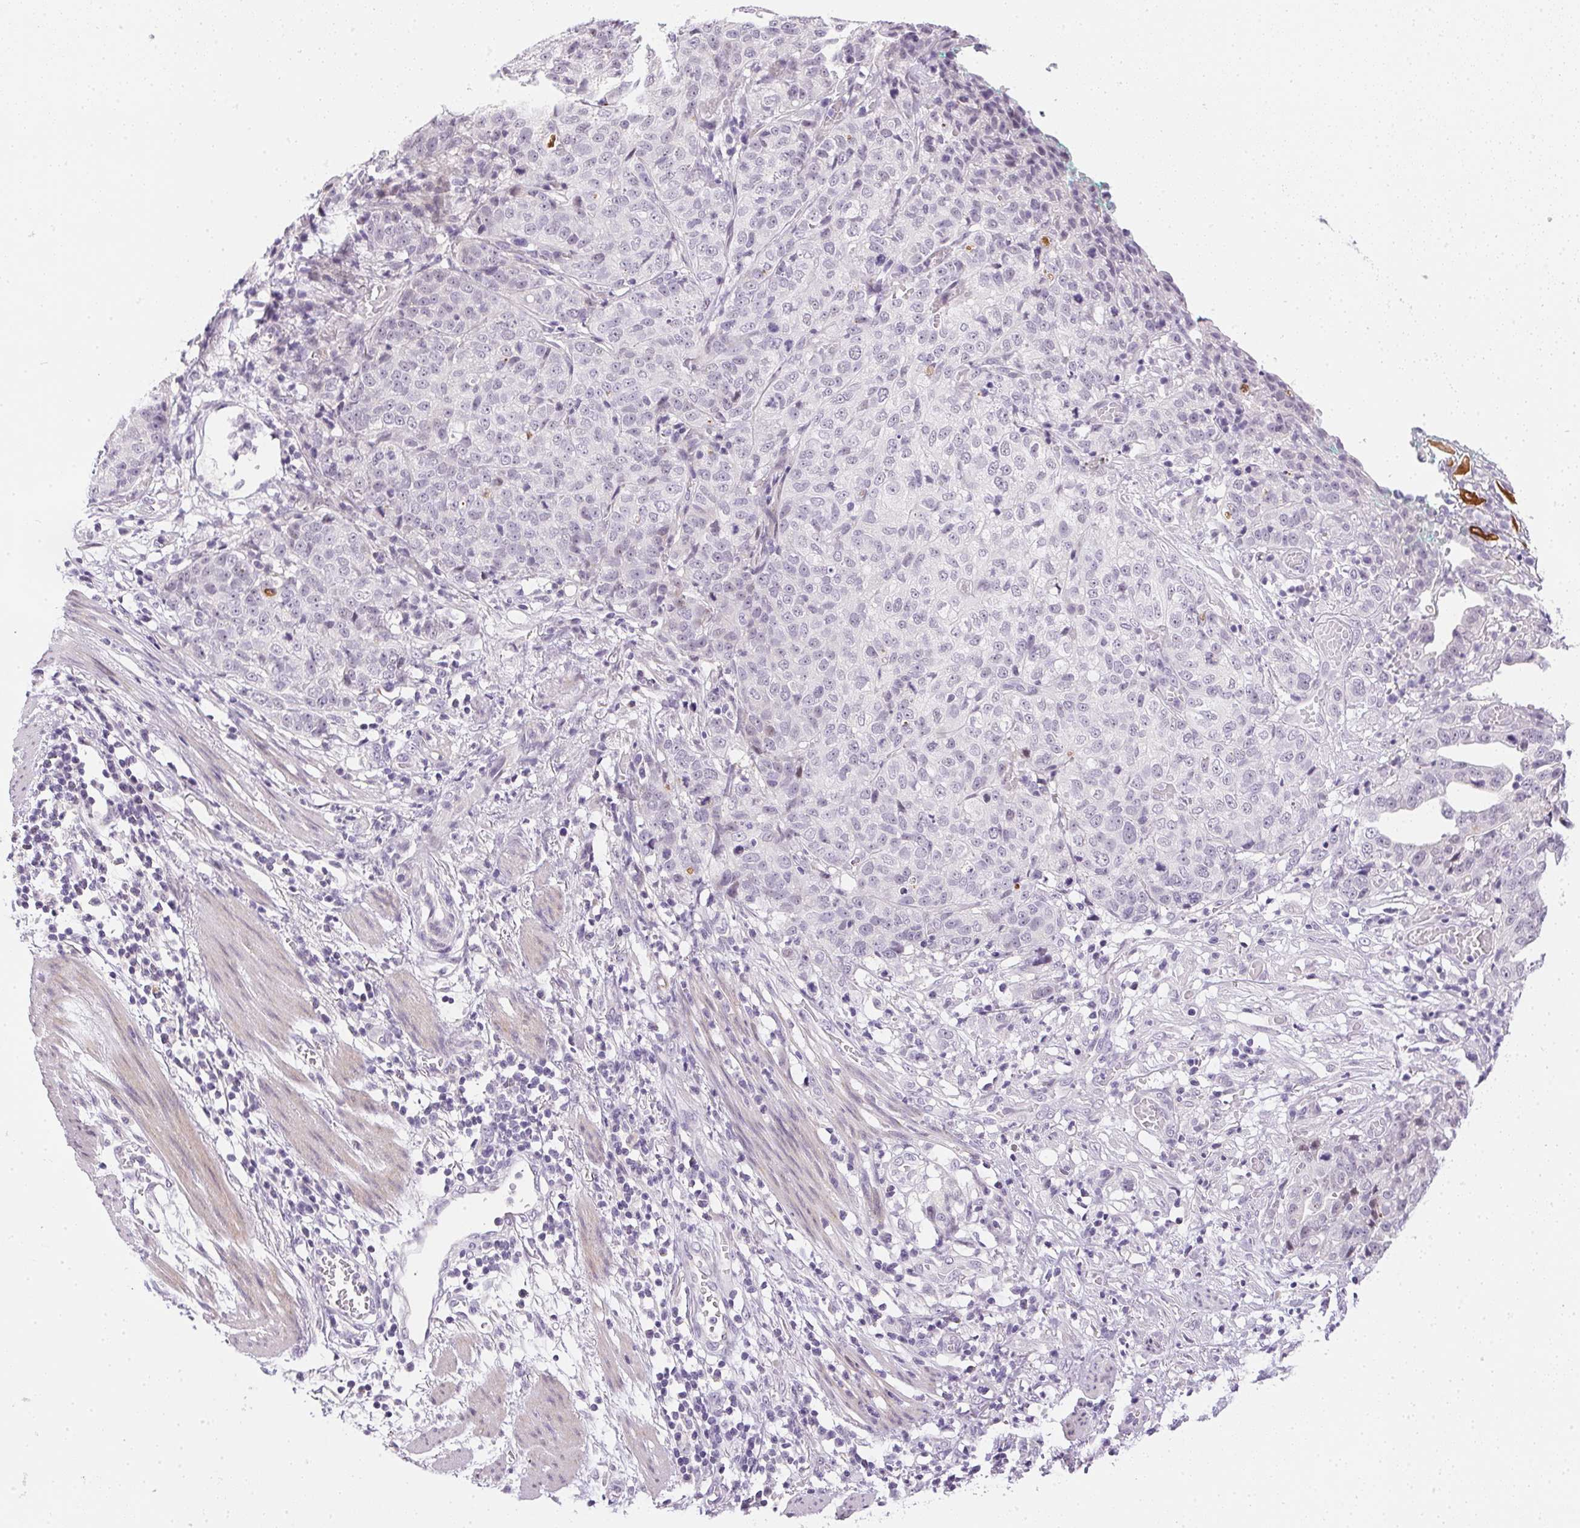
{"staining": {"intensity": "negative", "quantity": "none", "location": "none"}, "tissue": "stomach cancer", "cell_type": "Tumor cells", "image_type": "cancer", "snomed": [{"axis": "morphology", "description": "Adenocarcinoma, NOS"}, {"axis": "topography", "description": "Stomach, upper"}], "caption": "Tumor cells are negative for protein expression in human stomach cancer (adenocarcinoma).", "gene": "GSDMC", "patient": {"sex": "female", "age": 67}}